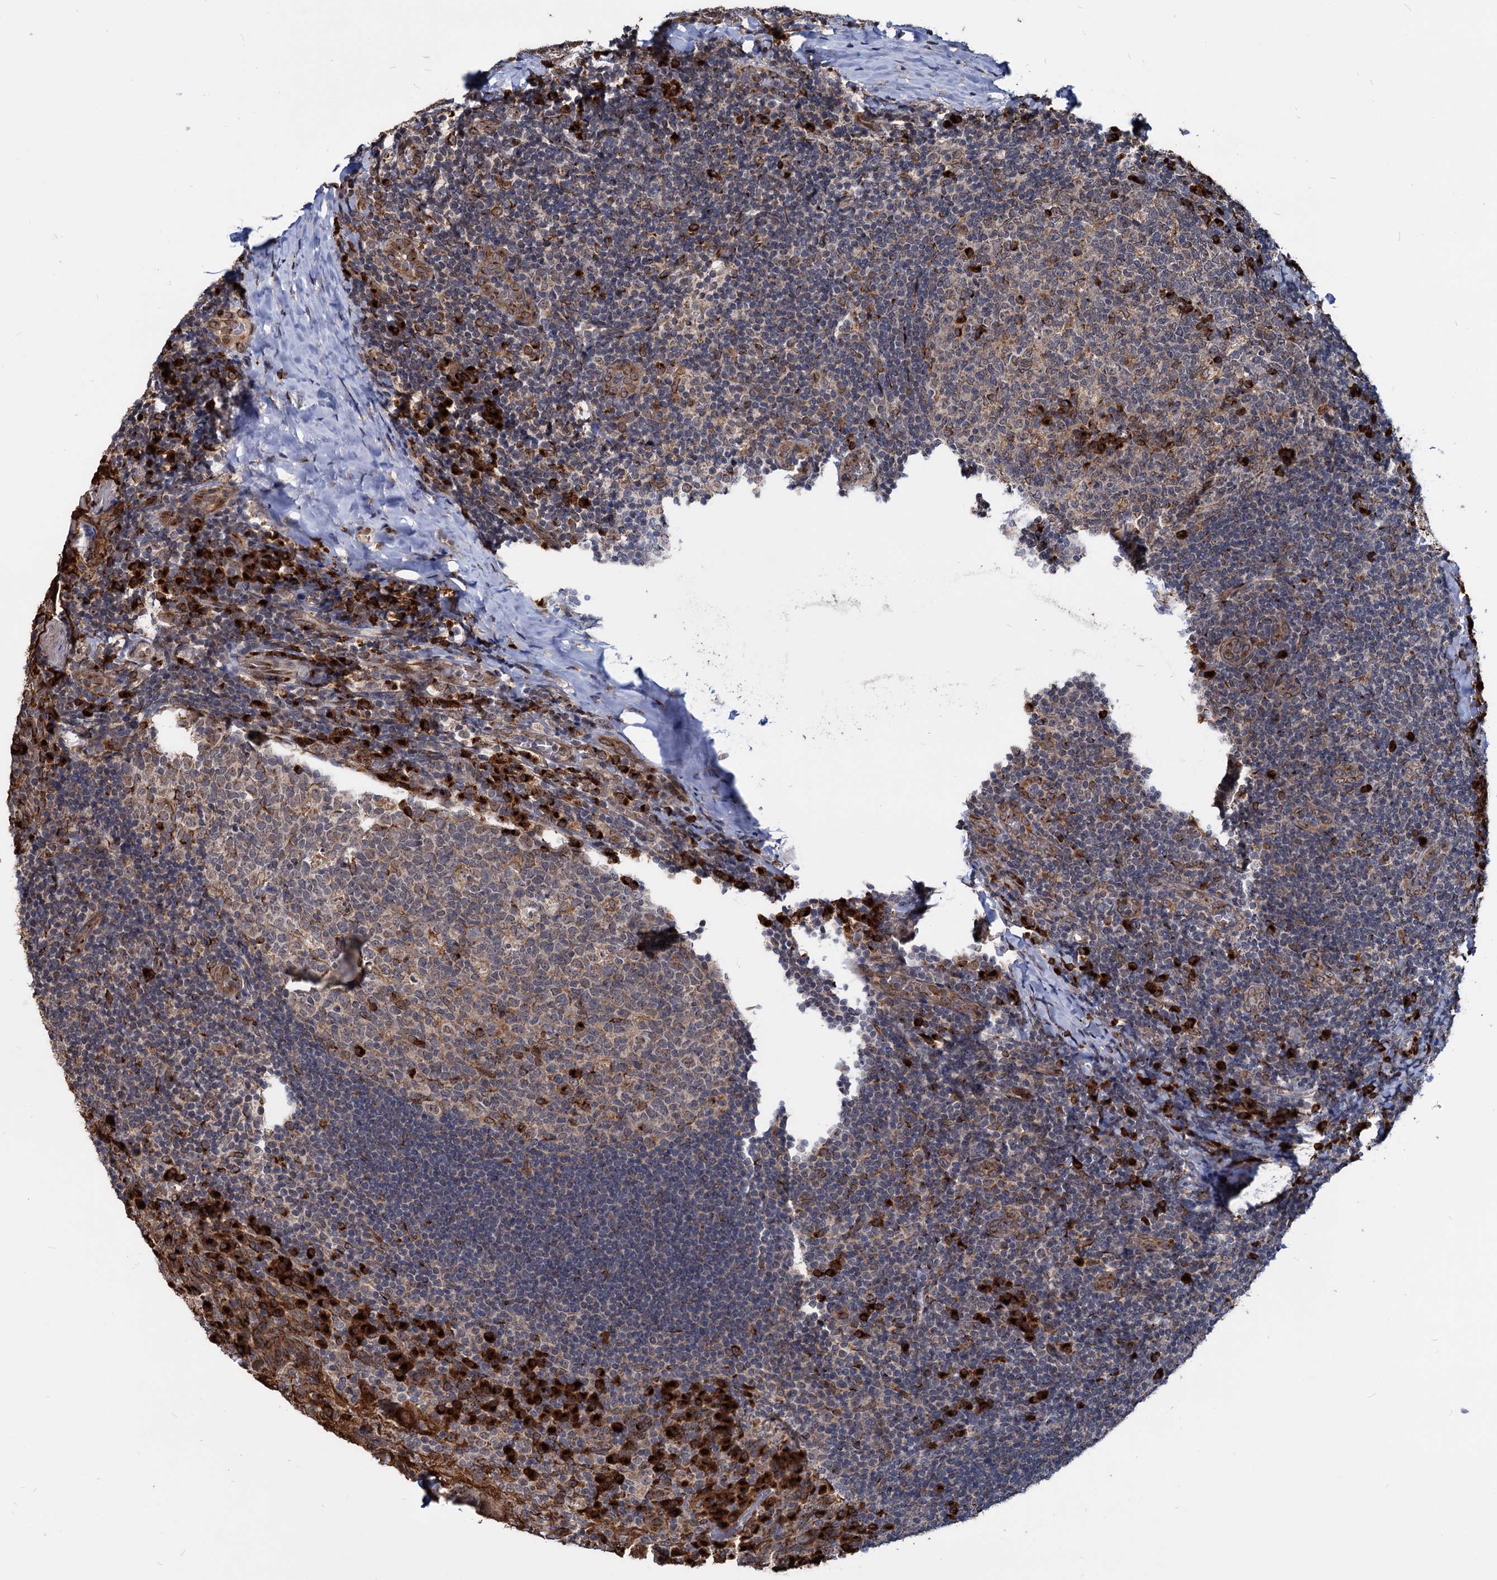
{"staining": {"intensity": "strong", "quantity": "<25%", "location": "cytoplasmic/membranous"}, "tissue": "tonsil", "cell_type": "Germinal center cells", "image_type": "normal", "snomed": [{"axis": "morphology", "description": "Normal tissue, NOS"}, {"axis": "topography", "description": "Tonsil"}], "caption": "This is an image of IHC staining of unremarkable tonsil, which shows strong expression in the cytoplasmic/membranous of germinal center cells.", "gene": "SAAL1", "patient": {"sex": "male", "age": 17}}